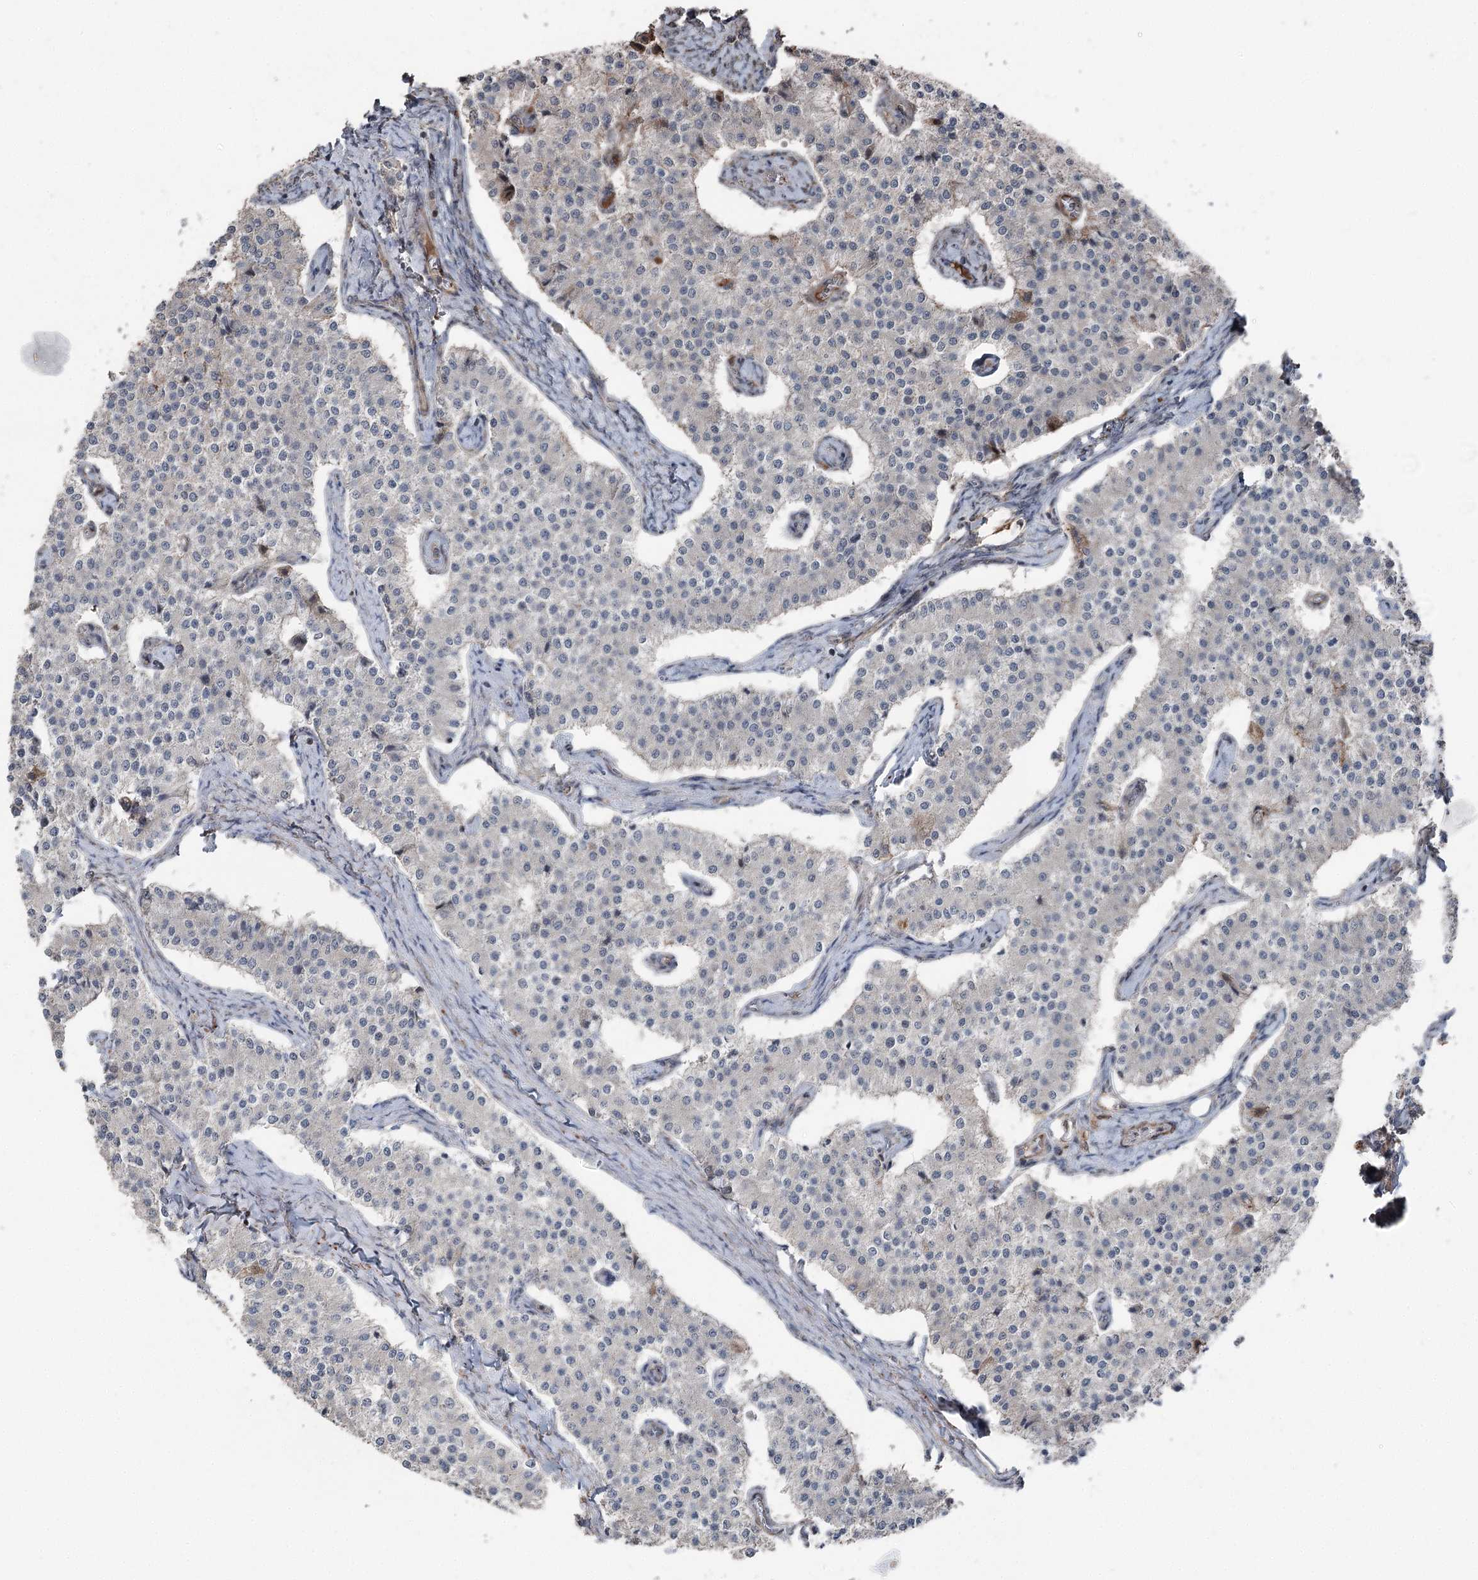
{"staining": {"intensity": "negative", "quantity": "none", "location": "none"}, "tissue": "carcinoid", "cell_type": "Tumor cells", "image_type": "cancer", "snomed": [{"axis": "morphology", "description": "Carcinoid, malignant, NOS"}, {"axis": "topography", "description": "Colon"}], "caption": "Carcinoid was stained to show a protein in brown. There is no significant staining in tumor cells.", "gene": "CCDC82", "patient": {"sex": "female", "age": 52}}